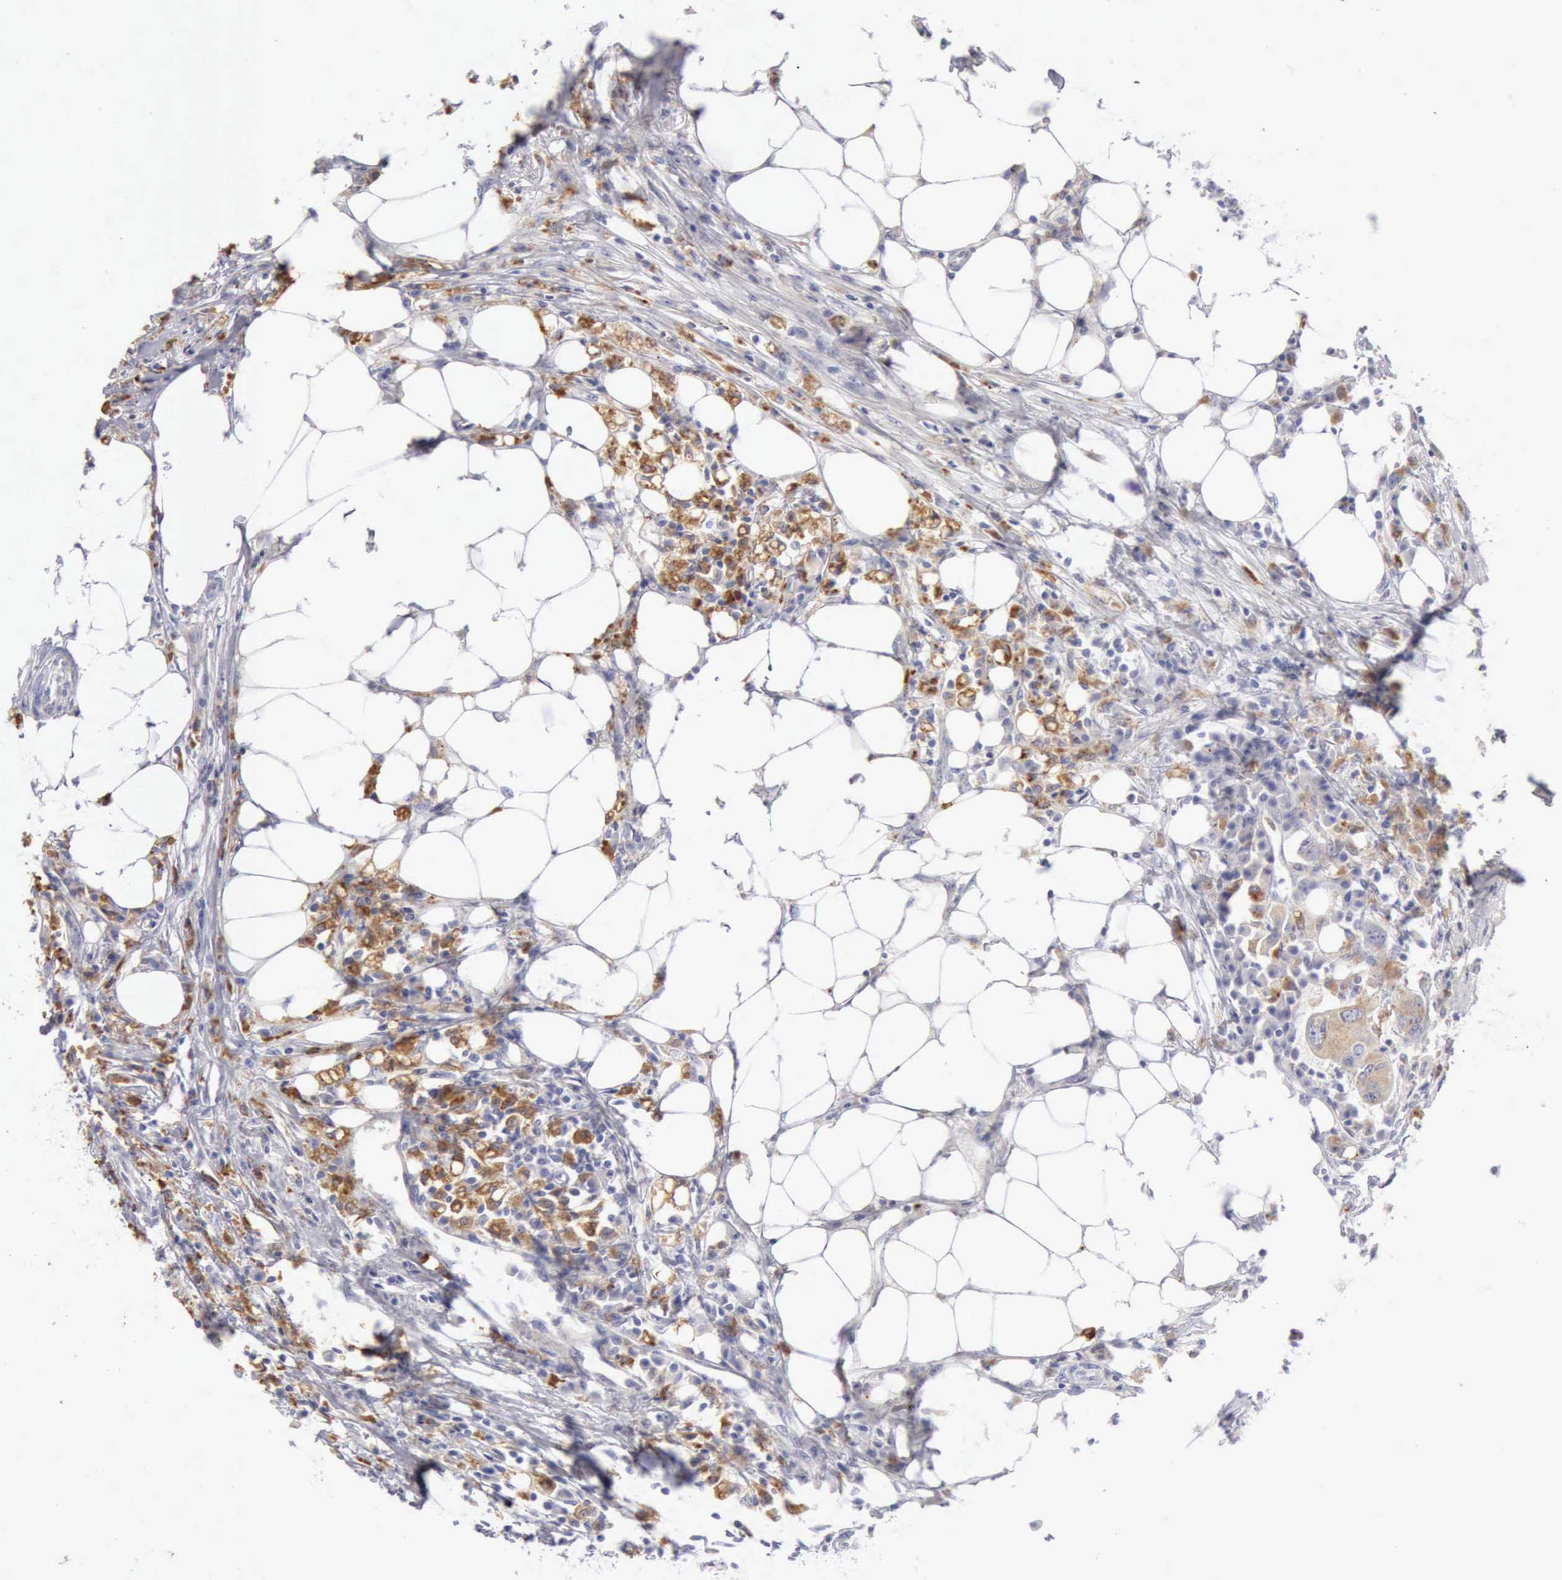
{"staining": {"intensity": "moderate", "quantity": ">75%", "location": "cytoplasmic/membranous"}, "tissue": "colorectal cancer", "cell_type": "Tumor cells", "image_type": "cancer", "snomed": [{"axis": "morphology", "description": "Adenocarcinoma, NOS"}, {"axis": "topography", "description": "Colon"}], "caption": "The immunohistochemical stain highlights moderate cytoplasmic/membranous positivity in tumor cells of colorectal adenocarcinoma tissue.", "gene": "CTSS", "patient": {"sex": "male", "age": 71}}